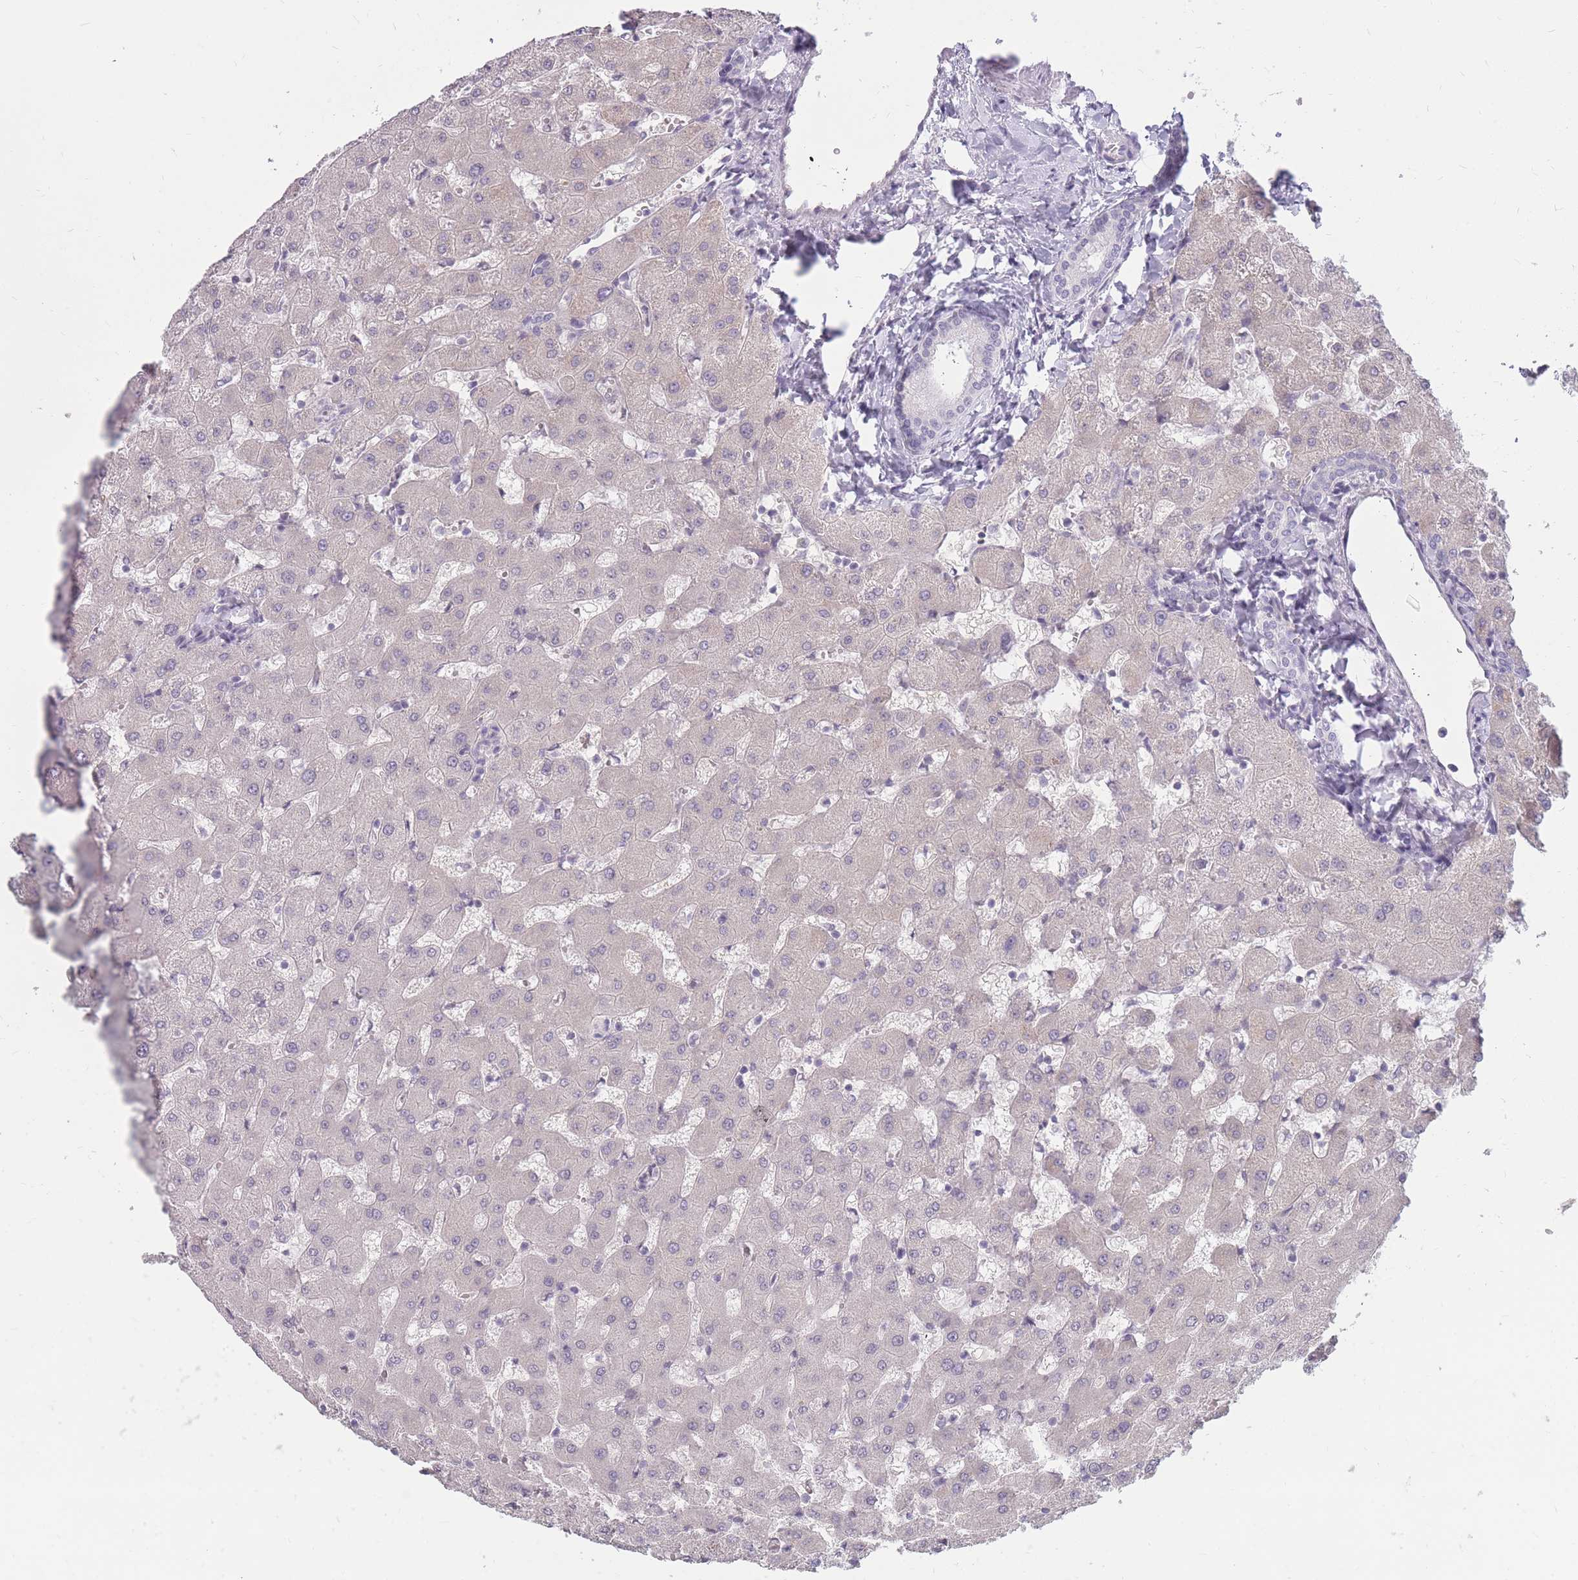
{"staining": {"intensity": "negative", "quantity": "none", "location": "none"}, "tissue": "liver", "cell_type": "Cholangiocytes", "image_type": "normal", "snomed": [{"axis": "morphology", "description": "Normal tissue, NOS"}, {"axis": "topography", "description": "Liver"}], "caption": "Cholangiocytes show no significant protein staining in benign liver. (DAB (3,3'-diaminobenzidine) immunohistochemistry with hematoxylin counter stain).", "gene": "POM121C", "patient": {"sex": "female", "age": 63}}